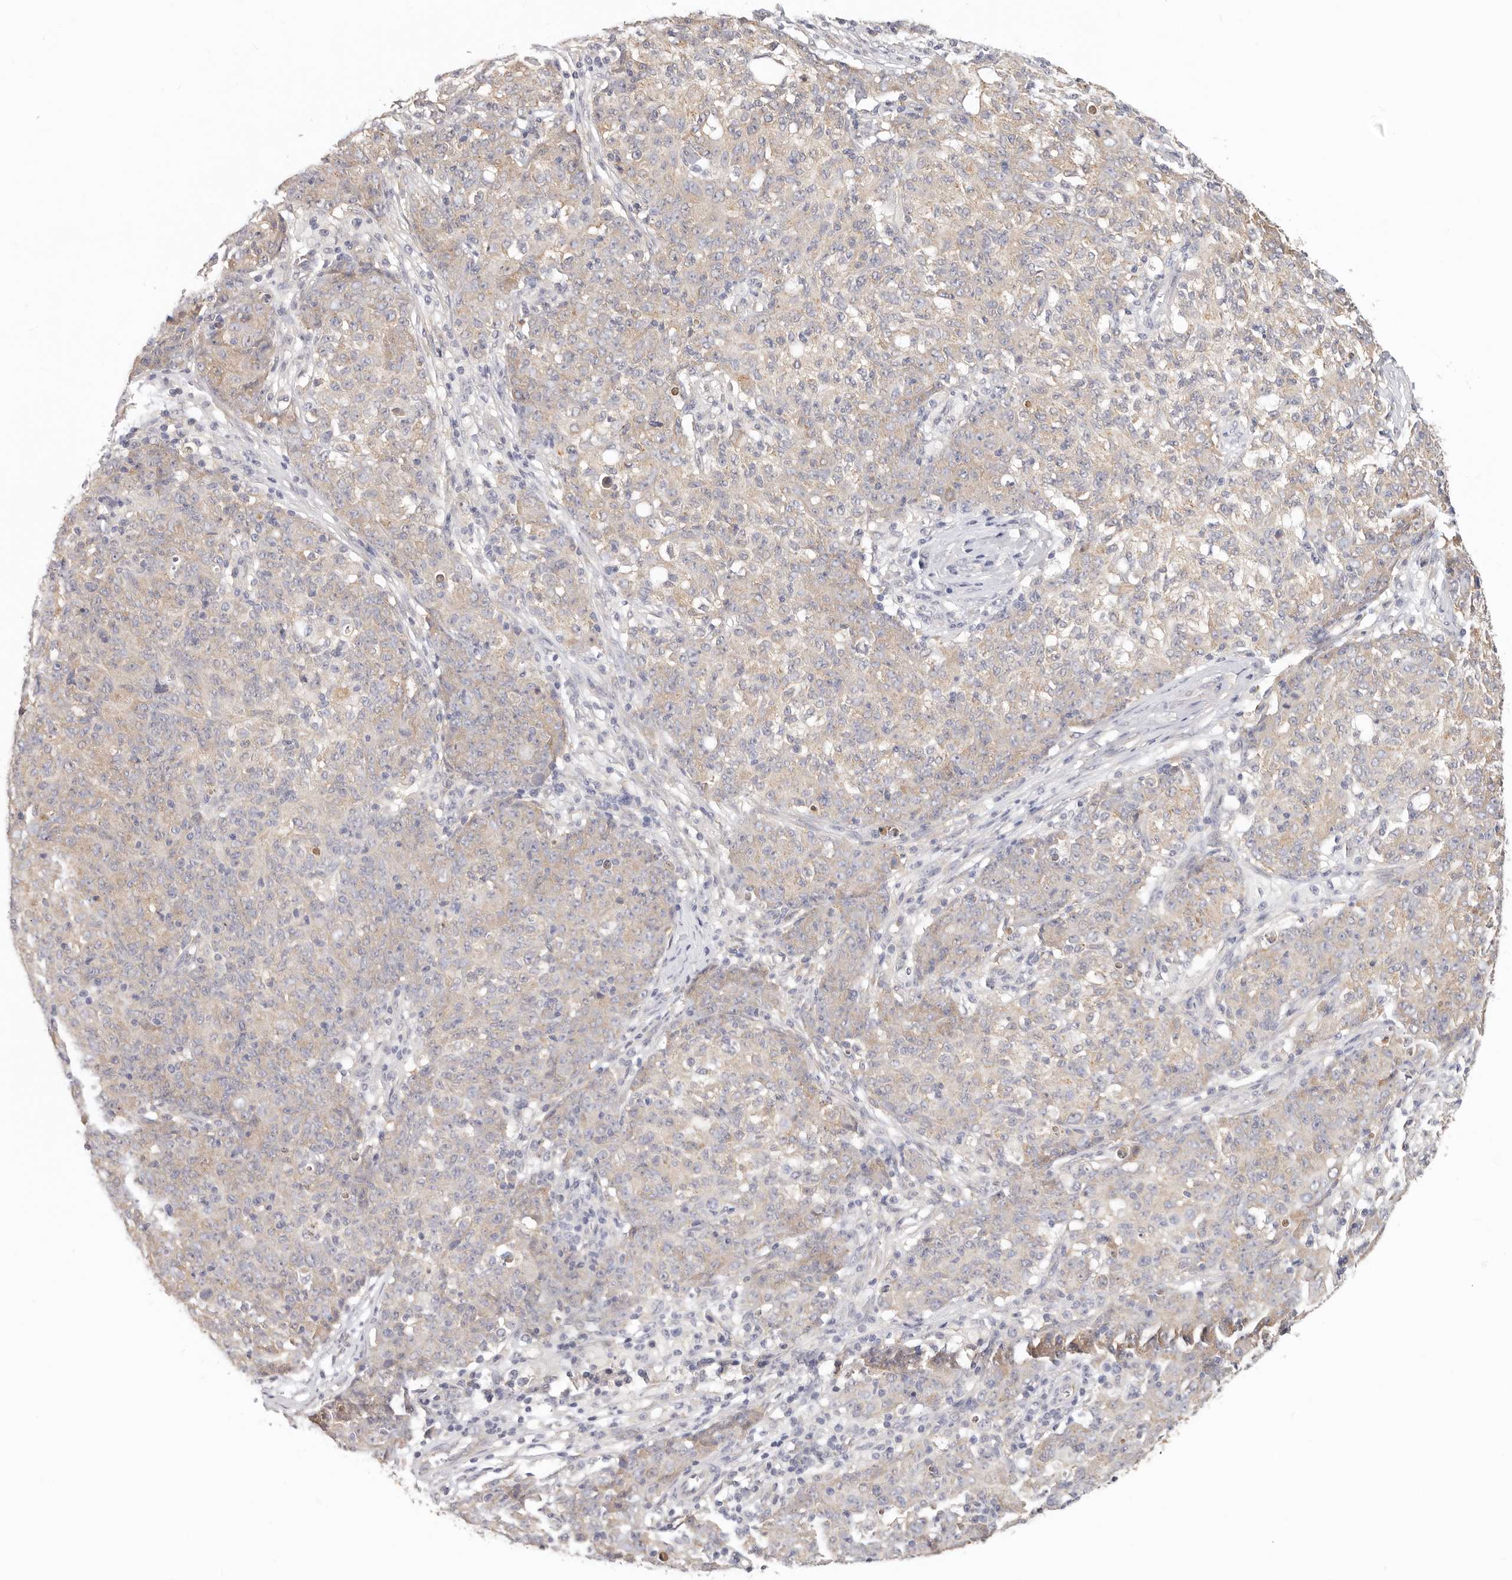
{"staining": {"intensity": "weak", "quantity": "25%-75%", "location": "cytoplasmic/membranous"}, "tissue": "ovarian cancer", "cell_type": "Tumor cells", "image_type": "cancer", "snomed": [{"axis": "morphology", "description": "Carcinoma, endometroid"}, {"axis": "topography", "description": "Ovary"}], "caption": "High-magnification brightfield microscopy of endometroid carcinoma (ovarian) stained with DAB (brown) and counterstained with hematoxylin (blue). tumor cells exhibit weak cytoplasmic/membranous positivity is seen in approximately25%-75% of cells.", "gene": "AFDN", "patient": {"sex": "female", "age": 42}}